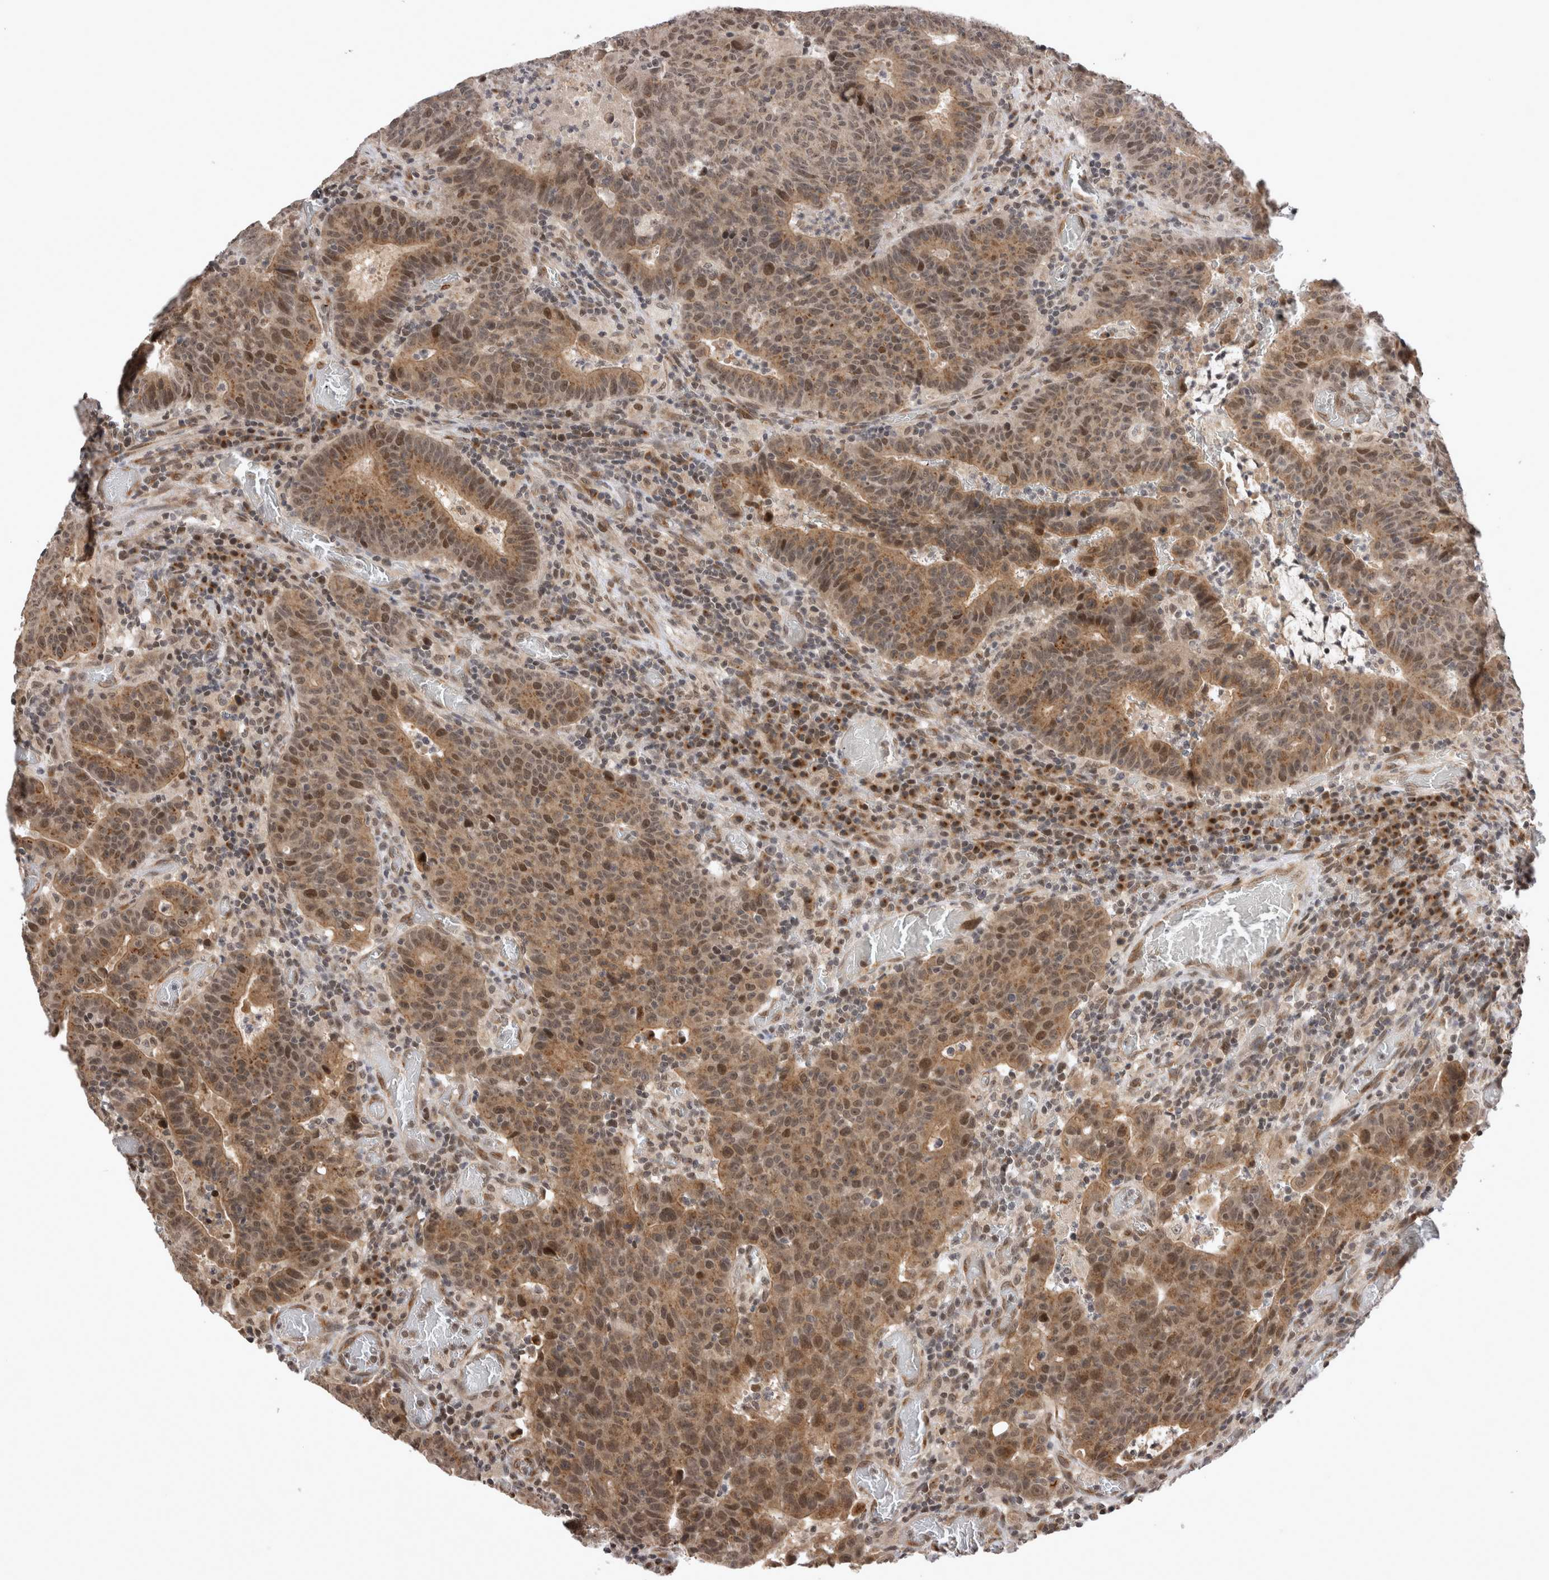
{"staining": {"intensity": "moderate", "quantity": ">75%", "location": "cytoplasmic/membranous,nuclear"}, "tissue": "colorectal cancer", "cell_type": "Tumor cells", "image_type": "cancer", "snomed": [{"axis": "morphology", "description": "Adenocarcinoma, NOS"}, {"axis": "topography", "description": "Colon"}], "caption": "Immunohistochemical staining of human colorectal adenocarcinoma reveals moderate cytoplasmic/membranous and nuclear protein expression in about >75% of tumor cells. The staining was performed using DAB, with brown indicating positive protein expression. Nuclei are stained blue with hematoxylin.", "gene": "TMEM65", "patient": {"sex": "female", "age": 75}}